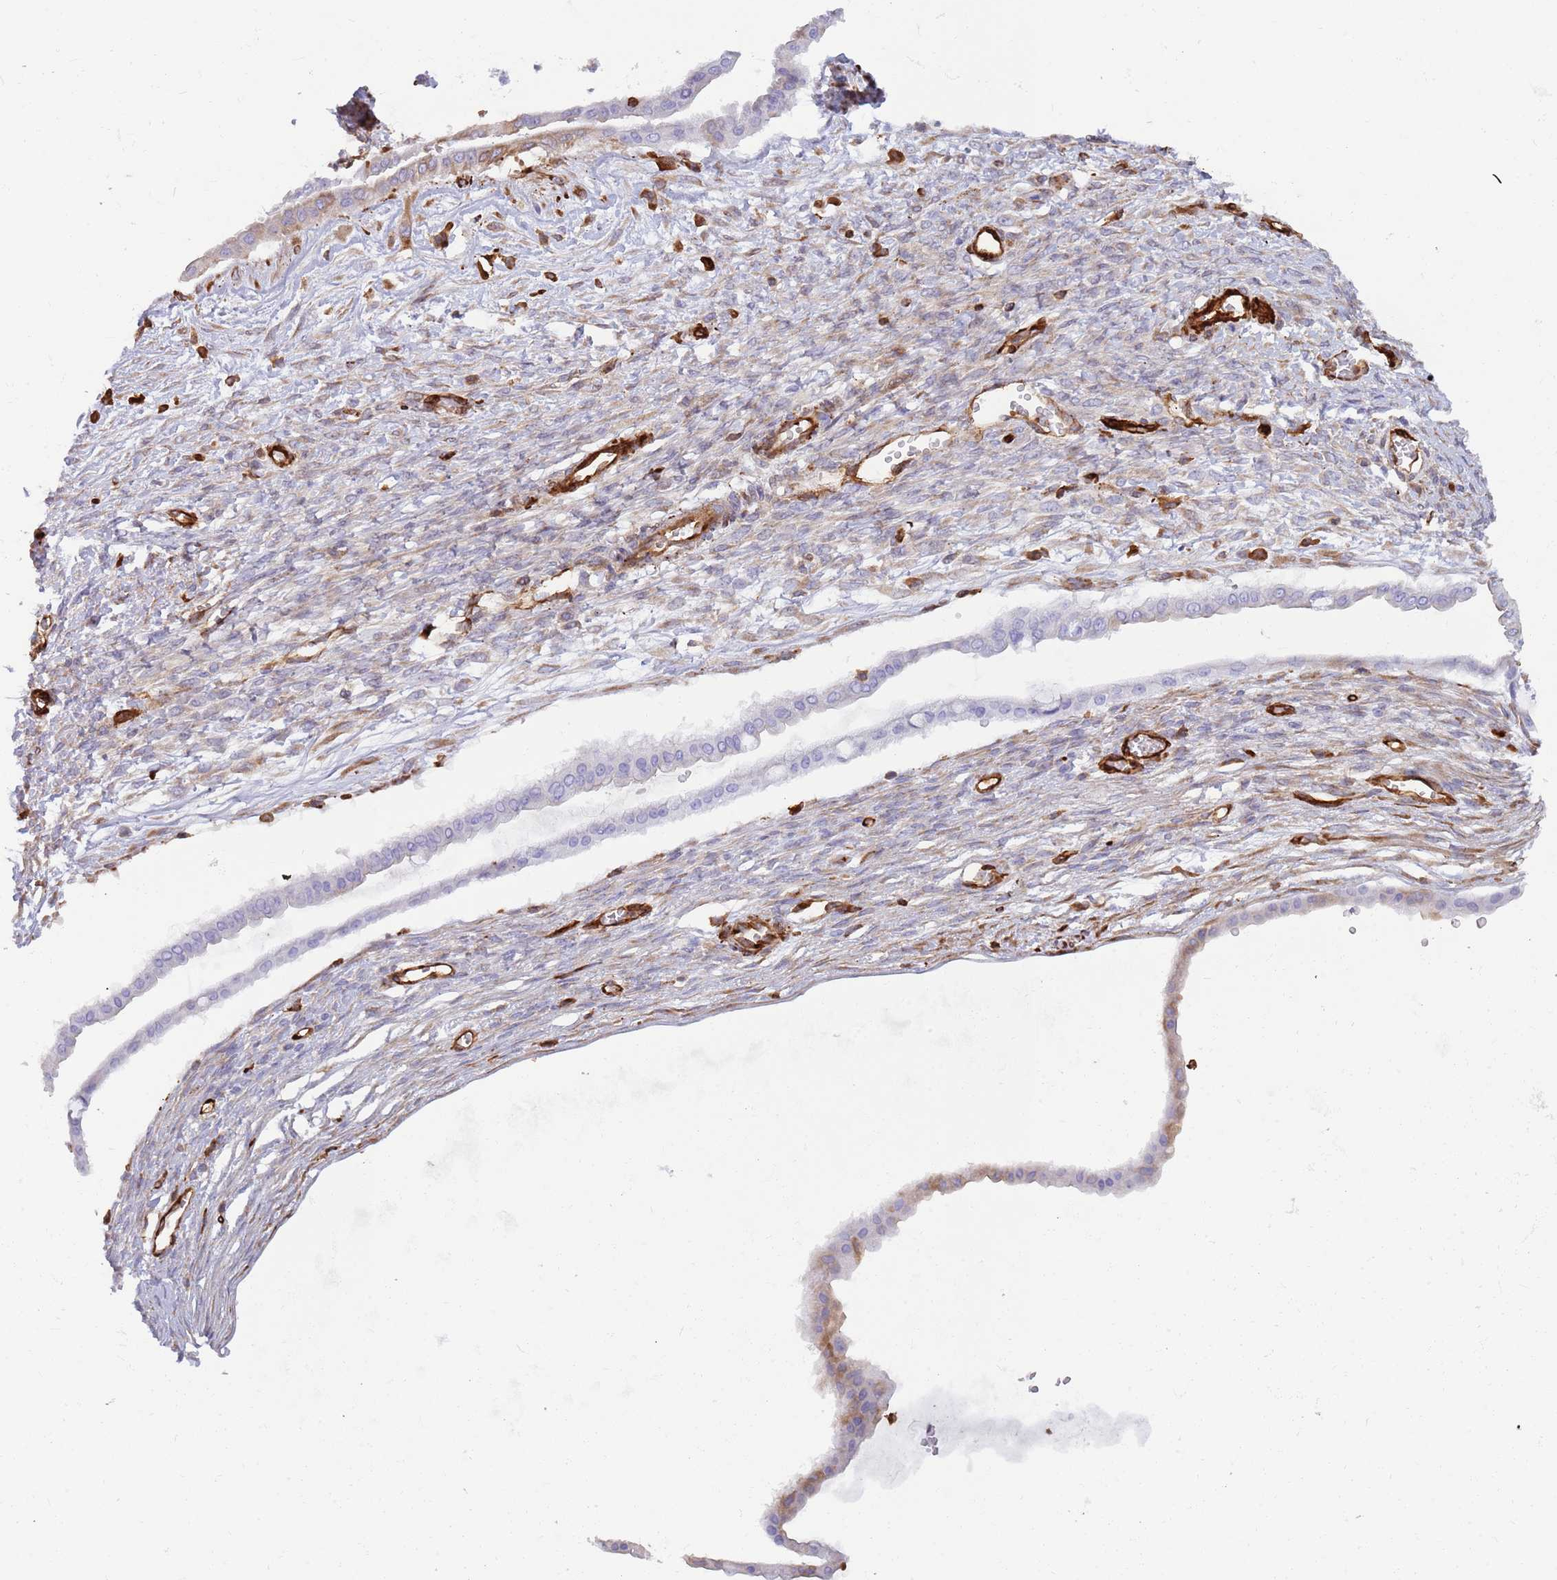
{"staining": {"intensity": "weak", "quantity": "<25%", "location": "cytoplasmic/membranous"}, "tissue": "ovarian cancer", "cell_type": "Tumor cells", "image_type": "cancer", "snomed": [{"axis": "morphology", "description": "Cystadenocarcinoma, mucinous, NOS"}, {"axis": "topography", "description": "Ovary"}], "caption": "Tumor cells are negative for protein expression in human mucinous cystadenocarcinoma (ovarian).", "gene": "KBTBD7", "patient": {"sex": "female", "age": 73}}